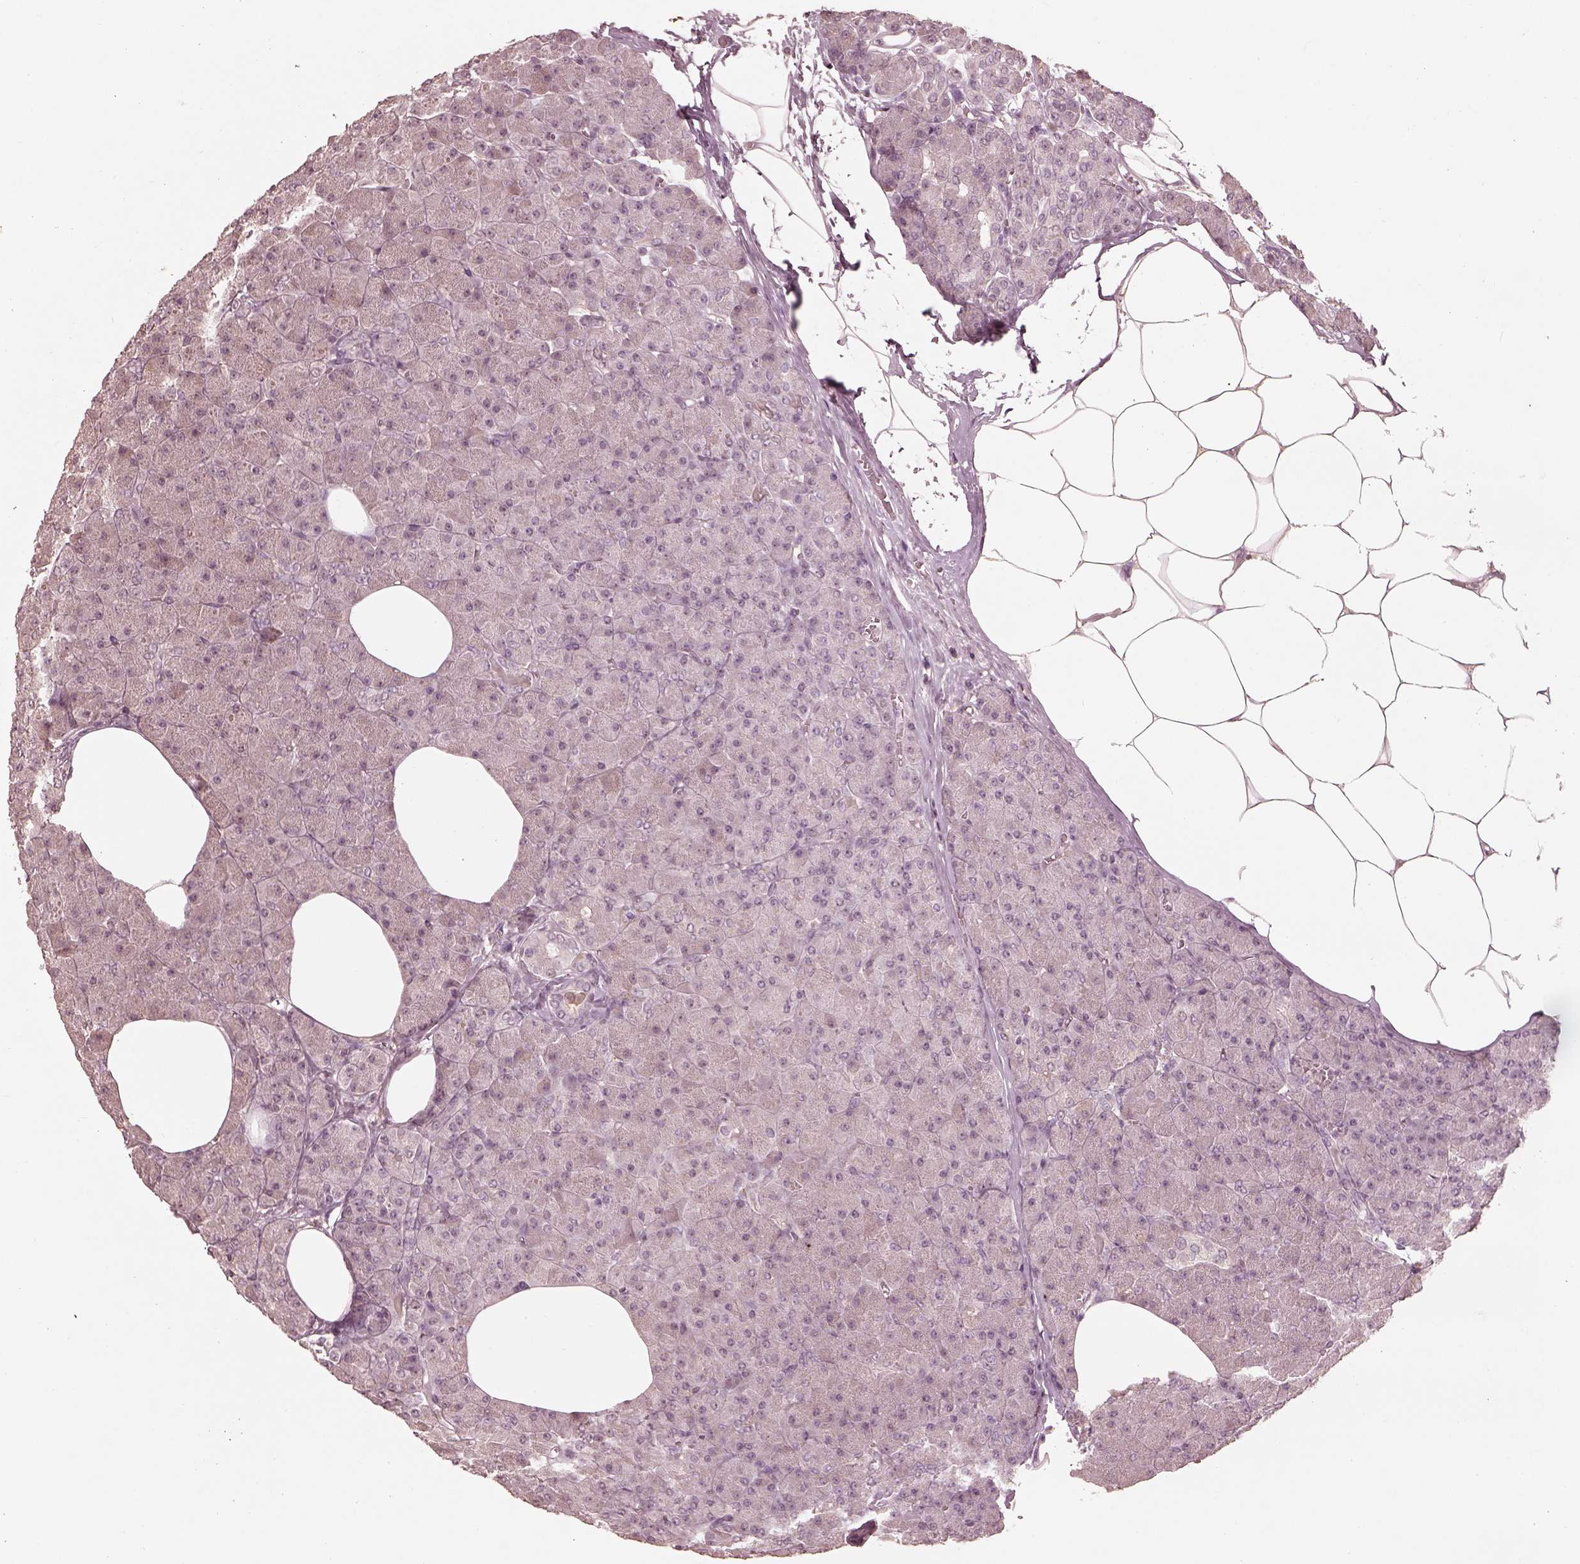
{"staining": {"intensity": "negative", "quantity": "none", "location": "none"}, "tissue": "pancreas", "cell_type": "Exocrine glandular cells", "image_type": "normal", "snomed": [{"axis": "morphology", "description": "Normal tissue, NOS"}, {"axis": "topography", "description": "Pancreas"}], "caption": "Human pancreas stained for a protein using immunohistochemistry (IHC) demonstrates no expression in exocrine glandular cells.", "gene": "CALR3", "patient": {"sex": "female", "age": 45}}